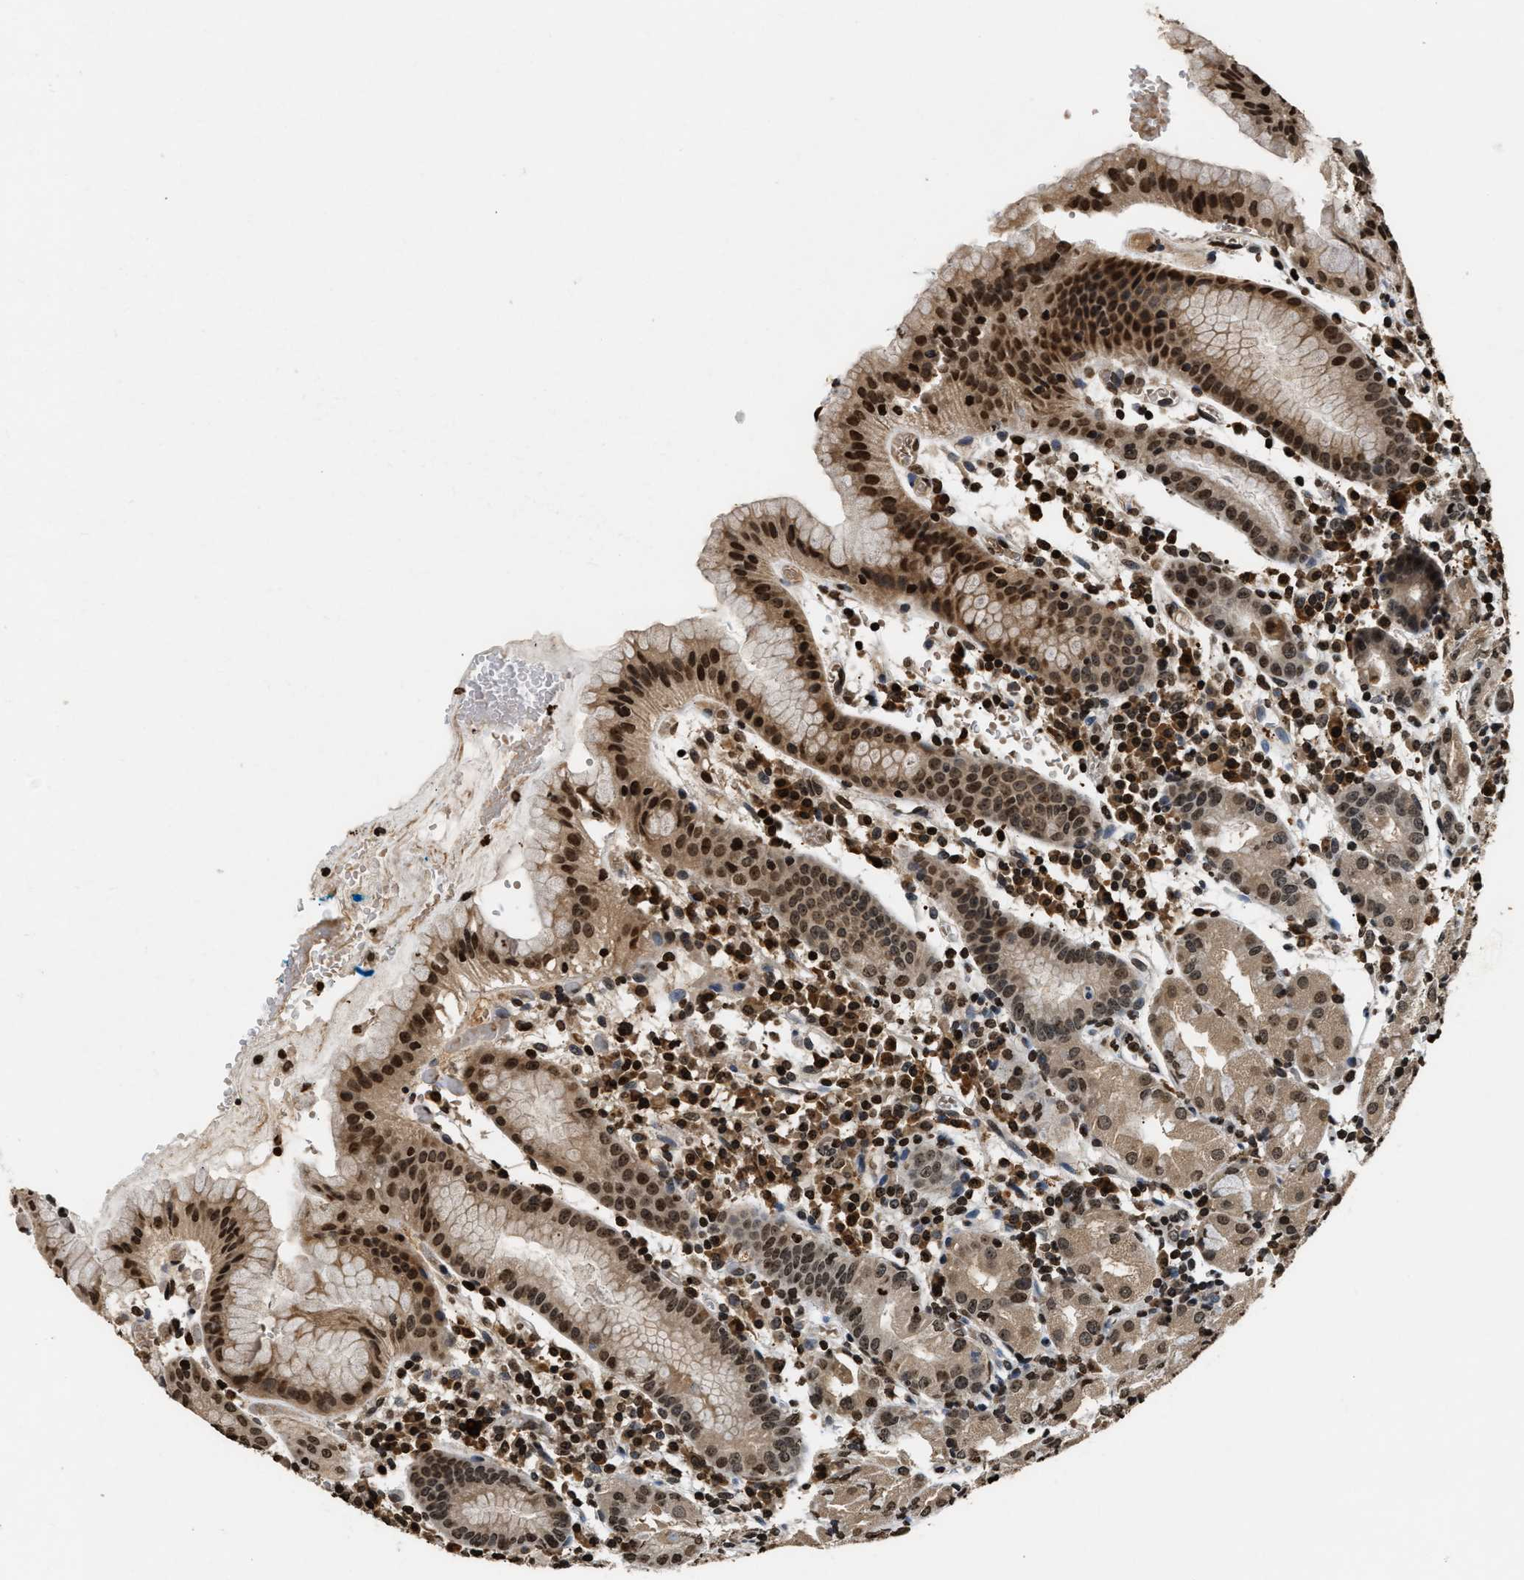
{"staining": {"intensity": "strong", "quantity": ">75%", "location": "cytoplasmic/membranous,nuclear"}, "tissue": "stomach", "cell_type": "Glandular cells", "image_type": "normal", "snomed": [{"axis": "morphology", "description": "Normal tissue, NOS"}, {"axis": "topography", "description": "Stomach"}, {"axis": "topography", "description": "Stomach, lower"}], "caption": "Immunohistochemical staining of normal stomach demonstrates high levels of strong cytoplasmic/membranous,nuclear staining in approximately >75% of glandular cells.", "gene": "DNASE1L3", "patient": {"sex": "female", "age": 75}}